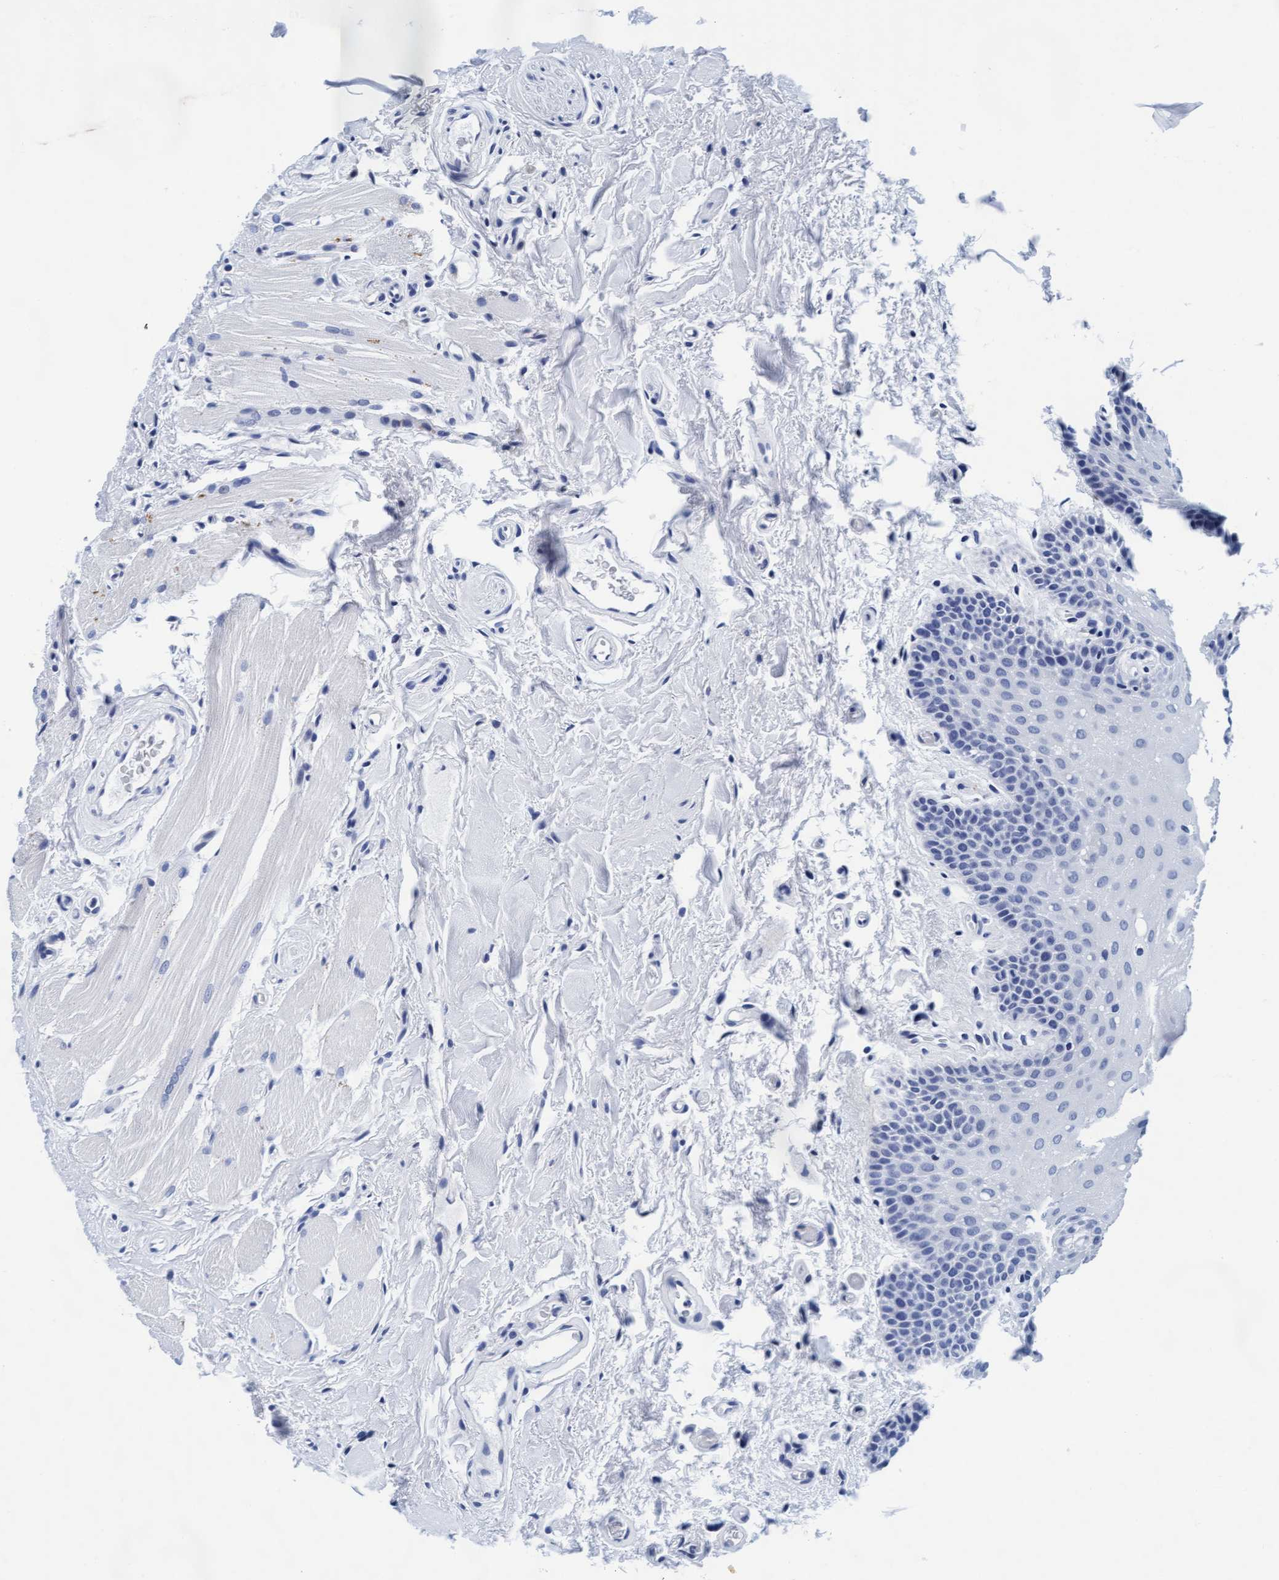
{"staining": {"intensity": "negative", "quantity": "none", "location": "none"}, "tissue": "oral mucosa", "cell_type": "Squamous epithelial cells", "image_type": "normal", "snomed": [{"axis": "morphology", "description": "Normal tissue, NOS"}, {"axis": "topography", "description": "Oral tissue"}], "caption": "This is a image of IHC staining of normal oral mucosa, which shows no staining in squamous epithelial cells. (DAB immunohistochemistry (IHC) with hematoxylin counter stain).", "gene": "ARSG", "patient": {"sex": "male", "age": 62}}